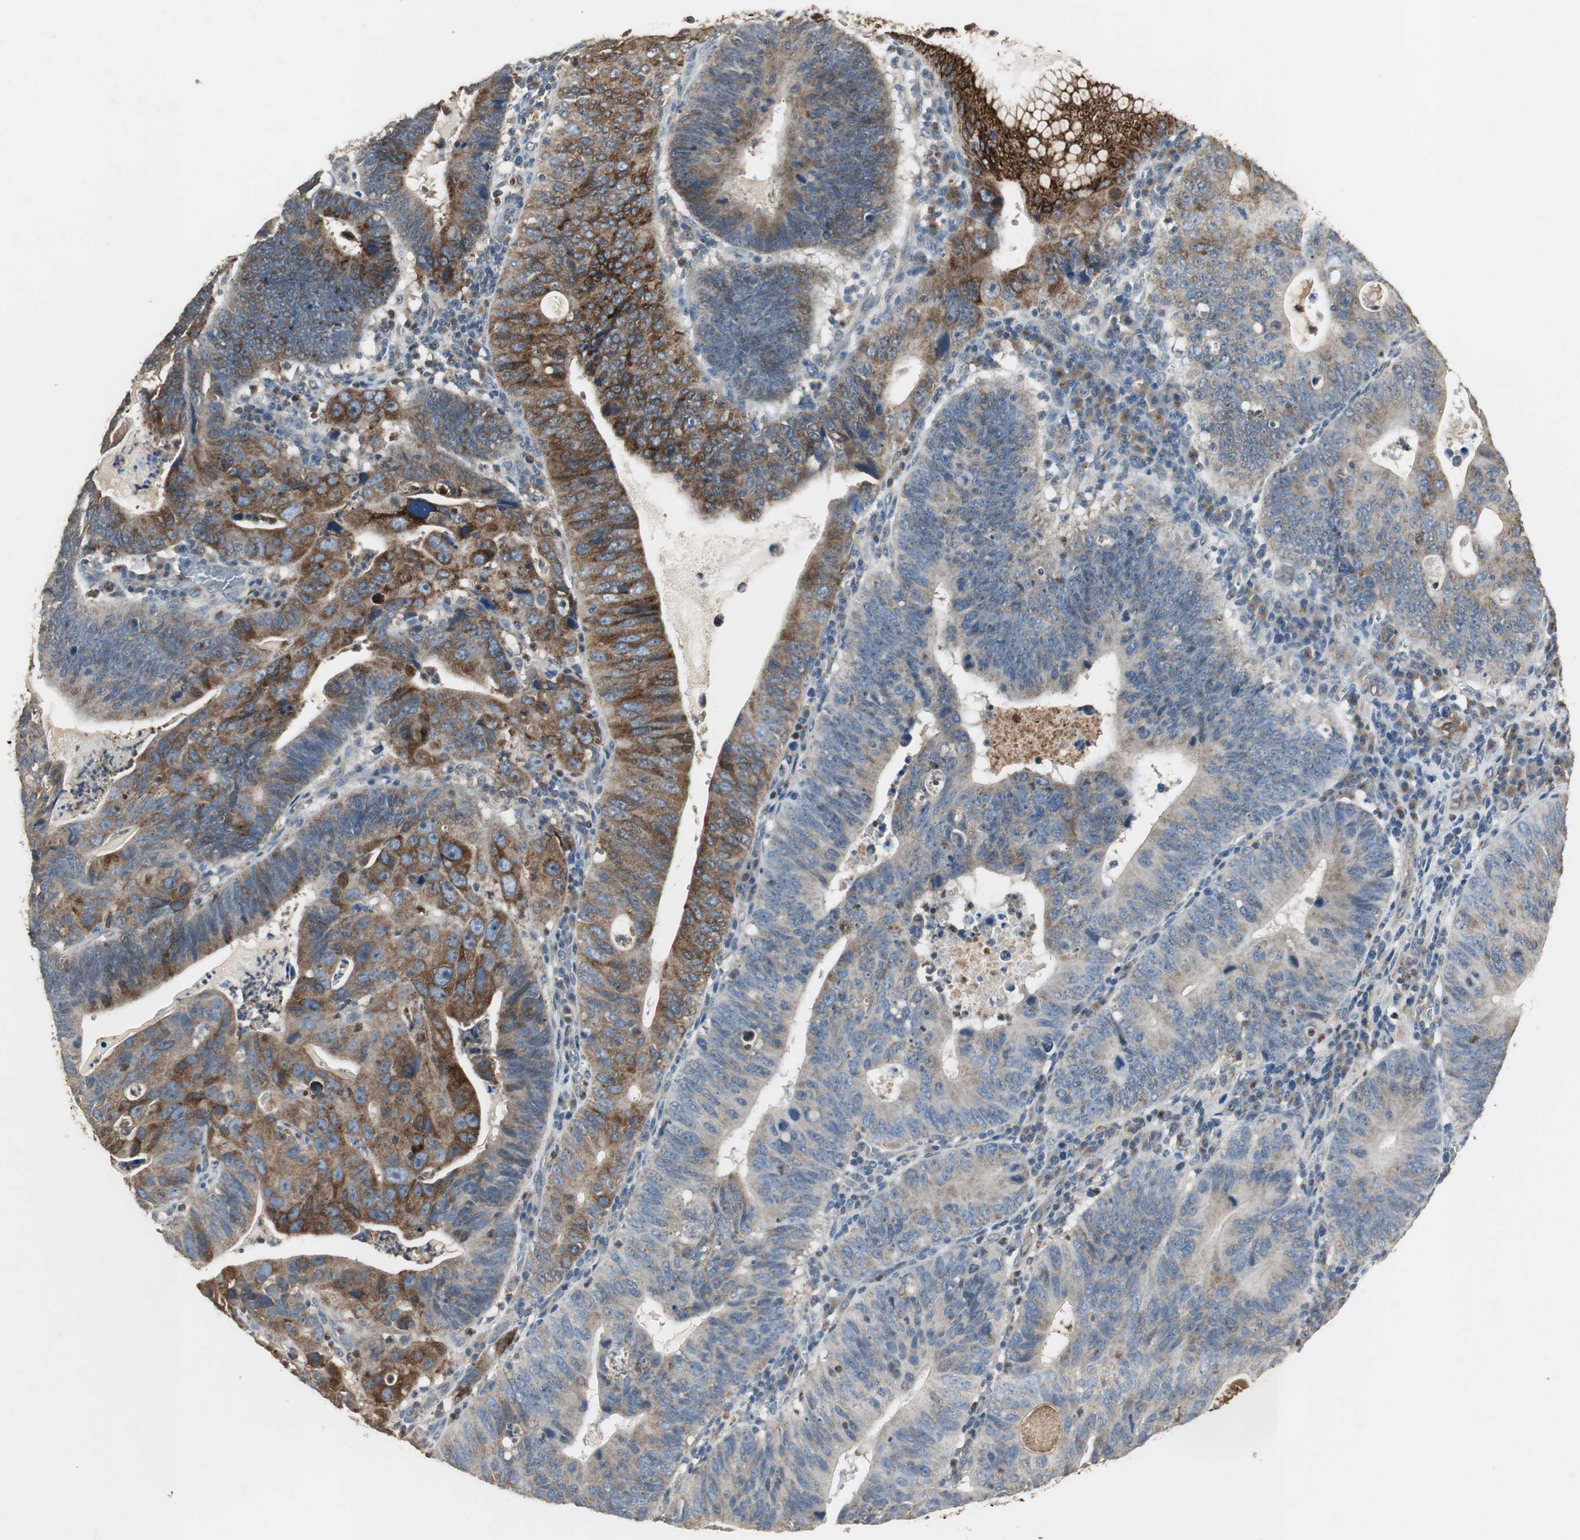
{"staining": {"intensity": "strong", "quantity": "25%-75%", "location": "cytoplasmic/membranous"}, "tissue": "stomach cancer", "cell_type": "Tumor cells", "image_type": "cancer", "snomed": [{"axis": "morphology", "description": "Adenocarcinoma, NOS"}, {"axis": "topography", "description": "Stomach"}], "caption": "The micrograph reveals staining of stomach cancer (adenocarcinoma), revealing strong cytoplasmic/membranous protein expression (brown color) within tumor cells.", "gene": "JTB", "patient": {"sex": "male", "age": 59}}